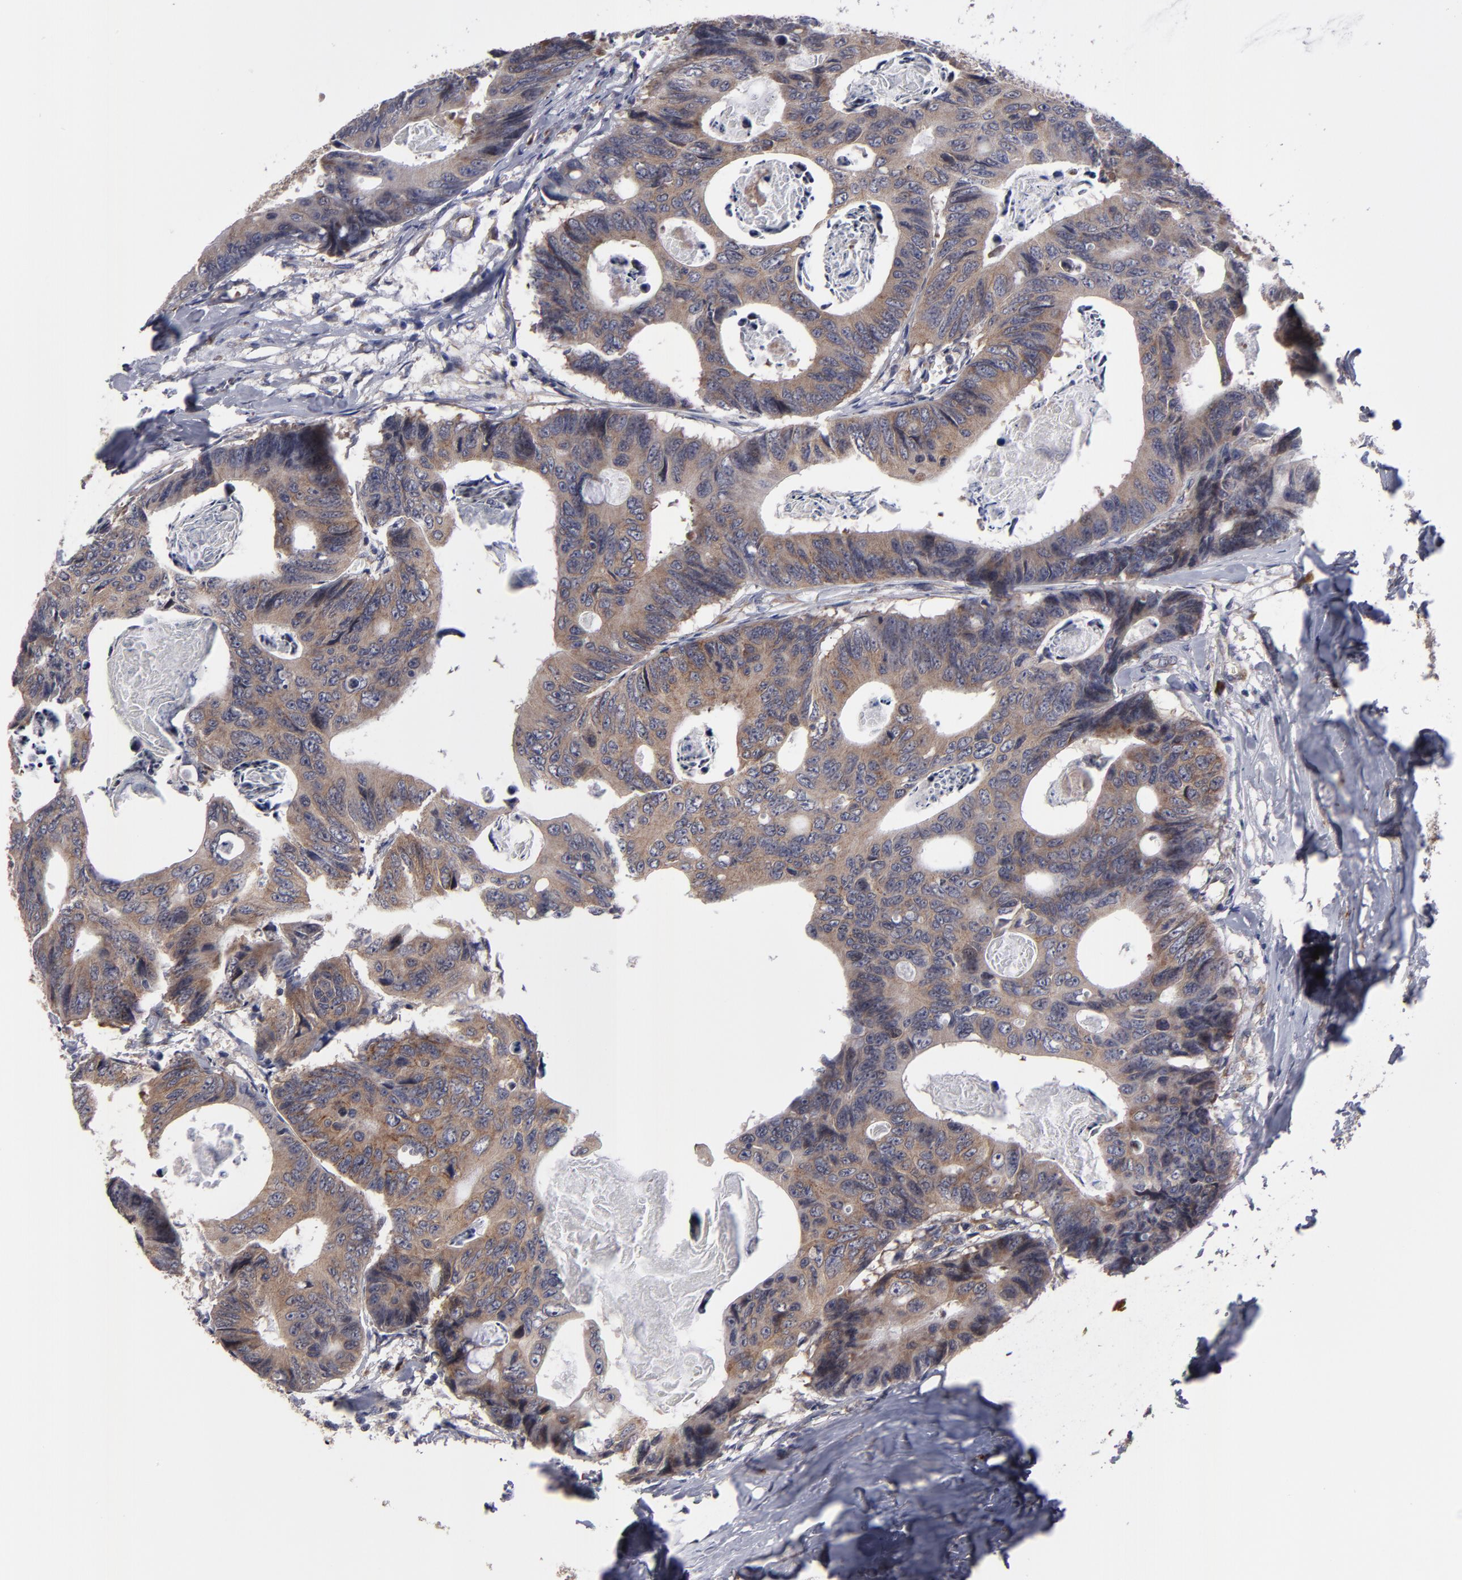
{"staining": {"intensity": "moderate", "quantity": ">75%", "location": "cytoplasmic/membranous"}, "tissue": "colorectal cancer", "cell_type": "Tumor cells", "image_type": "cancer", "snomed": [{"axis": "morphology", "description": "Adenocarcinoma, NOS"}, {"axis": "topography", "description": "Colon"}], "caption": "An immunohistochemistry (IHC) image of tumor tissue is shown. Protein staining in brown shows moderate cytoplasmic/membranous positivity in adenocarcinoma (colorectal) within tumor cells. The staining was performed using DAB, with brown indicating positive protein expression. Nuclei are stained blue with hematoxylin.", "gene": "SND1", "patient": {"sex": "female", "age": 55}}